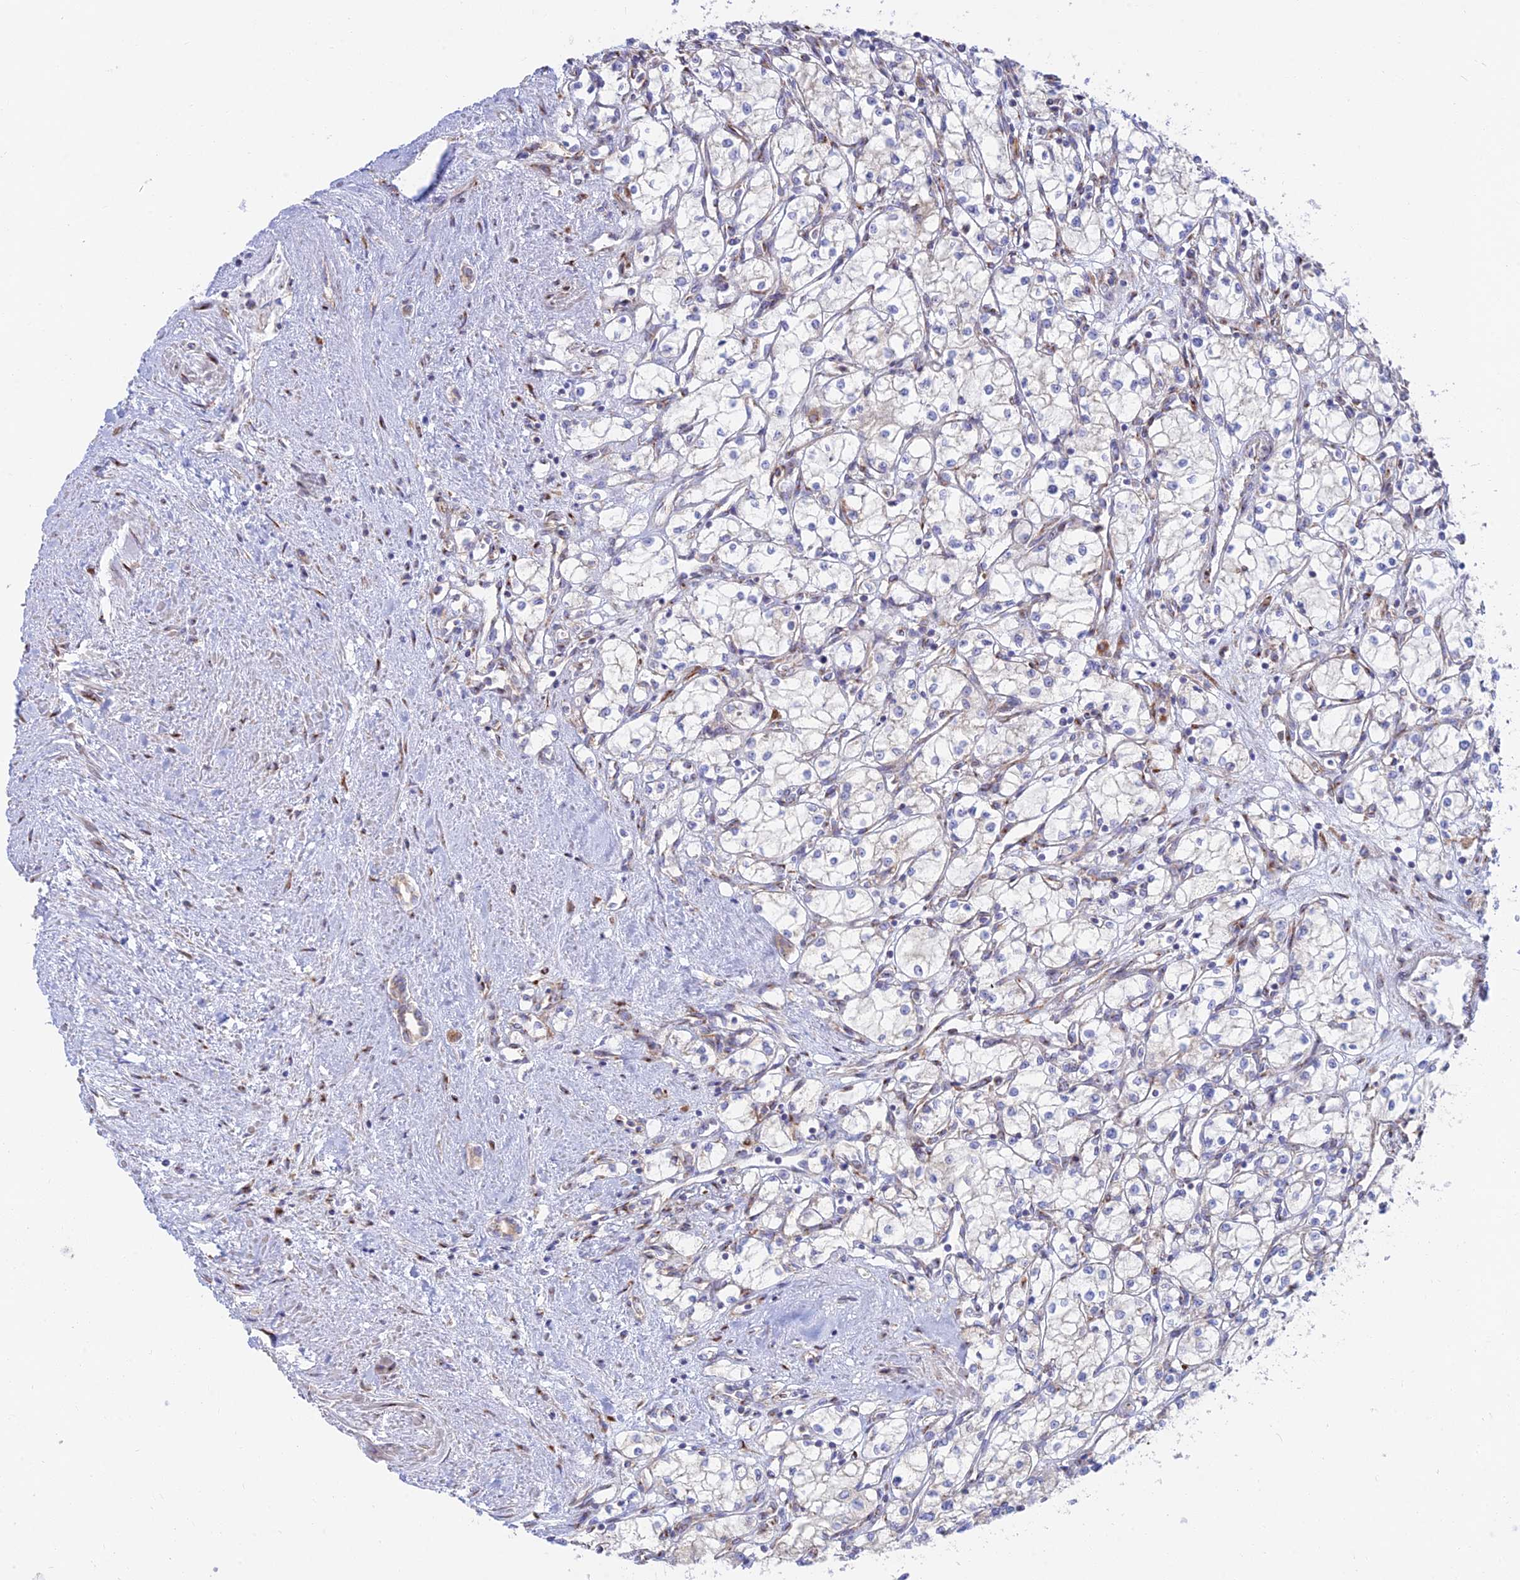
{"staining": {"intensity": "negative", "quantity": "none", "location": "none"}, "tissue": "renal cancer", "cell_type": "Tumor cells", "image_type": "cancer", "snomed": [{"axis": "morphology", "description": "Adenocarcinoma, NOS"}, {"axis": "topography", "description": "Kidney"}], "caption": "The immunohistochemistry (IHC) histopathology image has no significant expression in tumor cells of renal cancer tissue. (DAB immunohistochemistry, high magnification).", "gene": "GOLGA3", "patient": {"sex": "male", "age": 59}}